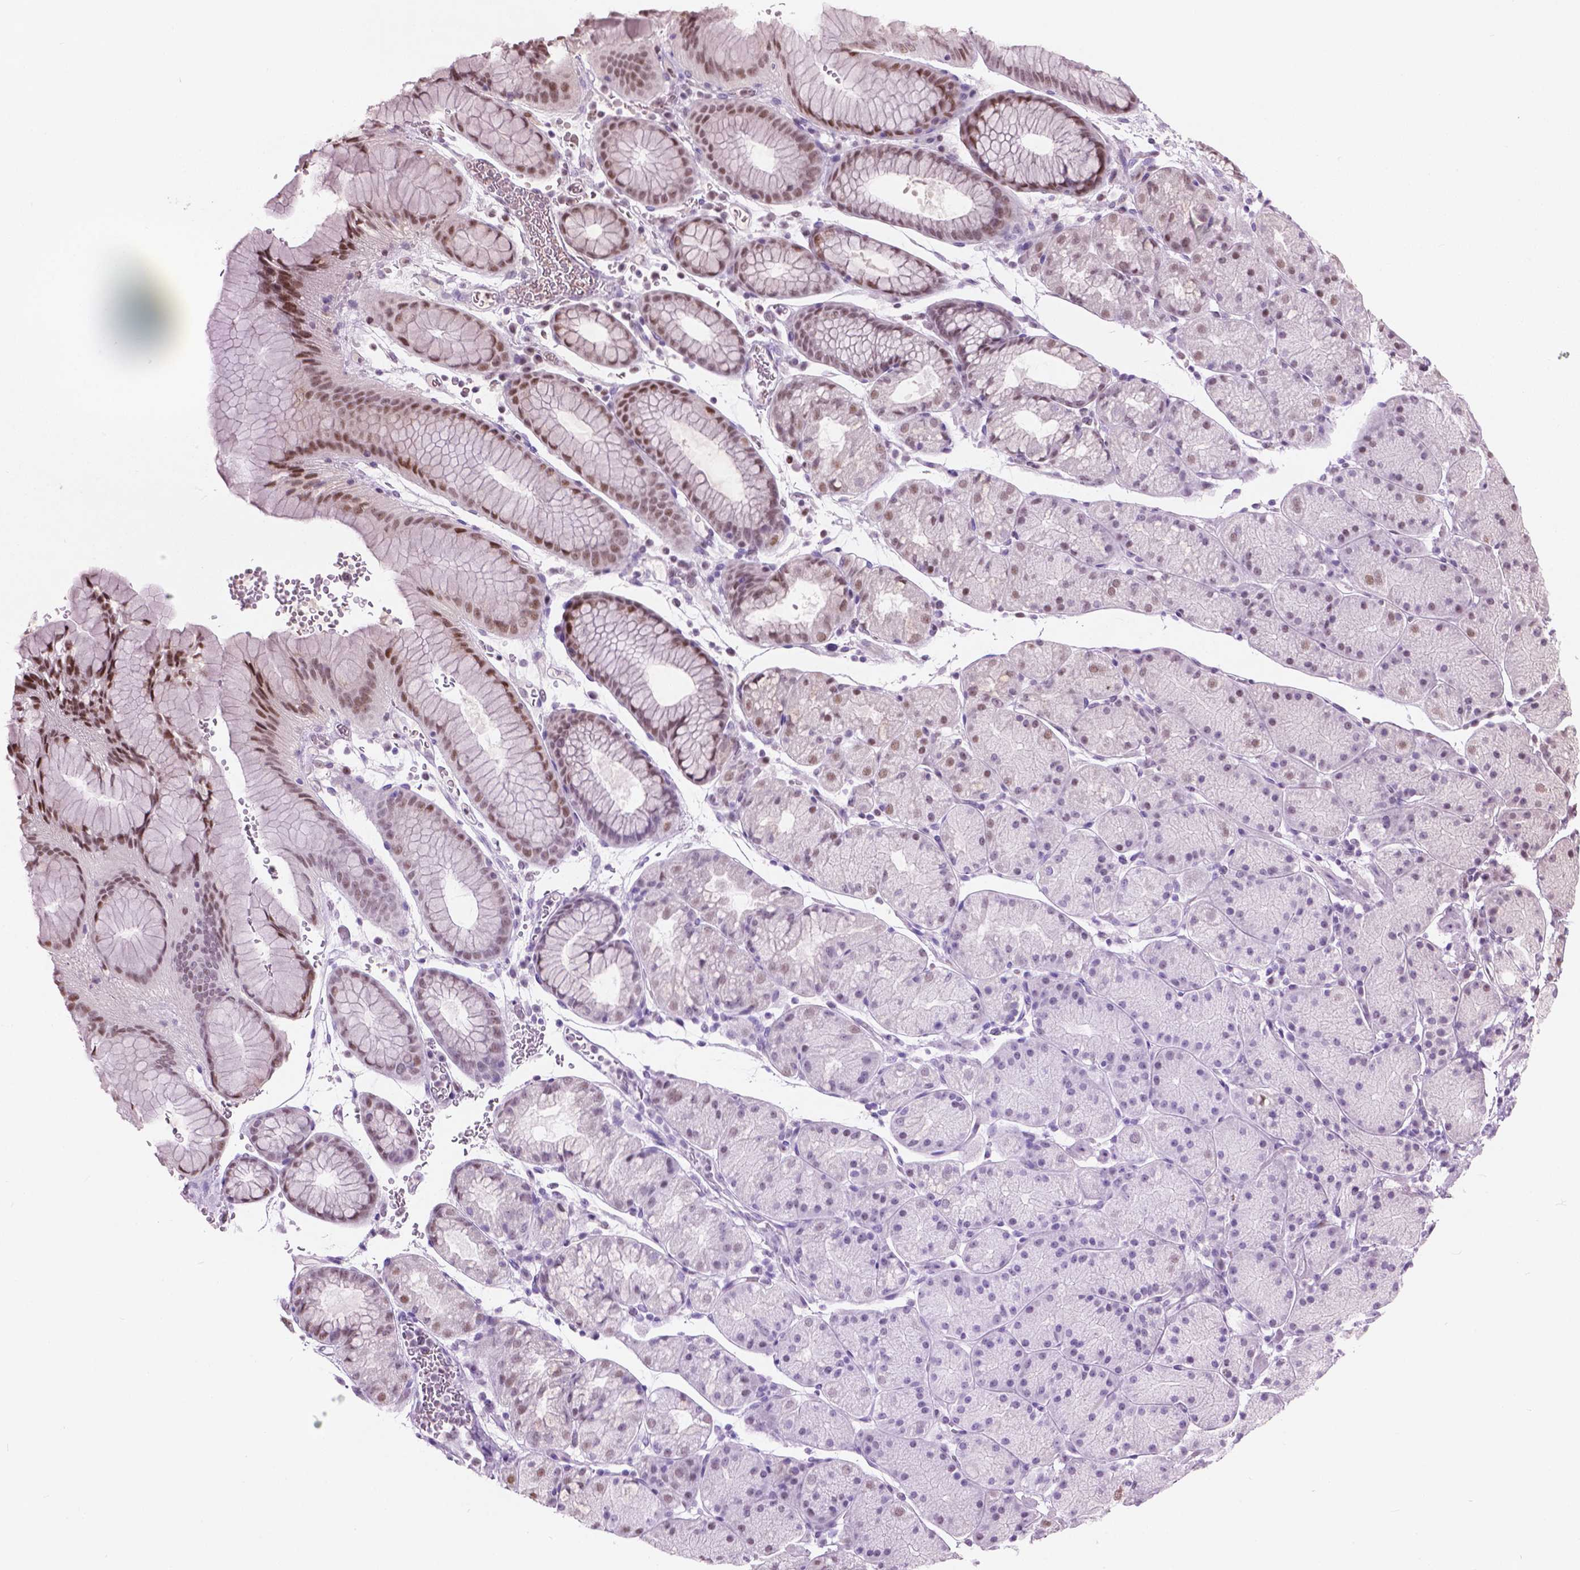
{"staining": {"intensity": "moderate", "quantity": "<25%", "location": "nuclear"}, "tissue": "stomach", "cell_type": "Glandular cells", "image_type": "normal", "snomed": [{"axis": "morphology", "description": "Normal tissue, NOS"}, {"axis": "topography", "description": "Stomach, upper"}, {"axis": "topography", "description": "Stomach"}], "caption": "Immunohistochemistry photomicrograph of unremarkable stomach stained for a protein (brown), which reveals low levels of moderate nuclear positivity in approximately <25% of glandular cells.", "gene": "ANP32A", "patient": {"sex": "male", "age": 76}}